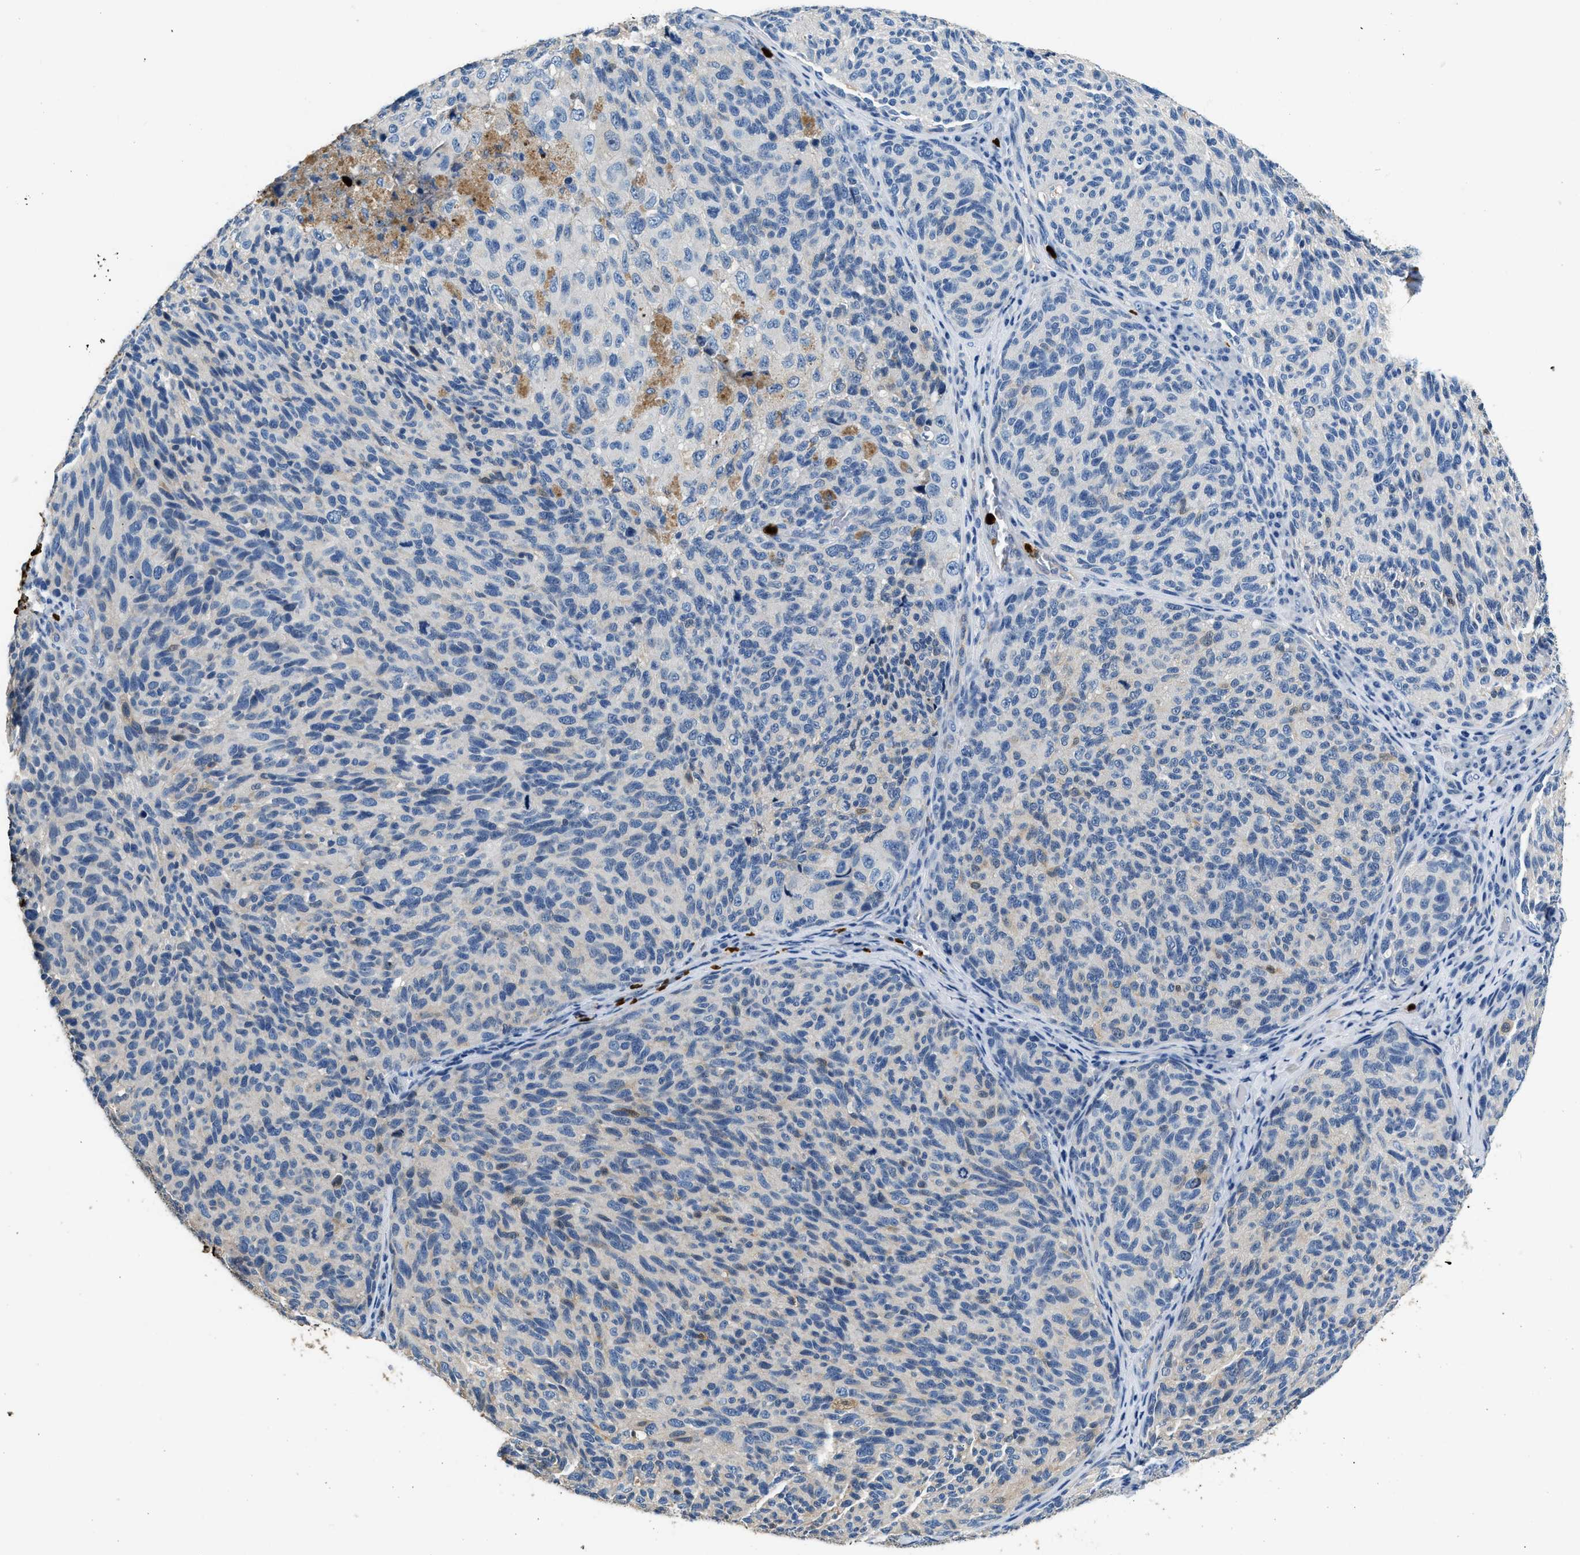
{"staining": {"intensity": "negative", "quantity": "none", "location": "none"}, "tissue": "melanoma", "cell_type": "Tumor cells", "image_type": "cancer", "snomed": [{"axis": "morphology", "description": "Malignant melanoma, NOS"}, {"axis": "topography", "description": "Skin"}], "caption": "The immunohistochemistry histopathology image has no significant positivity in tumor cells of melanoma tissue.", "gene": "ANXA3", "patient": {"sex": "female", "age": 73}}